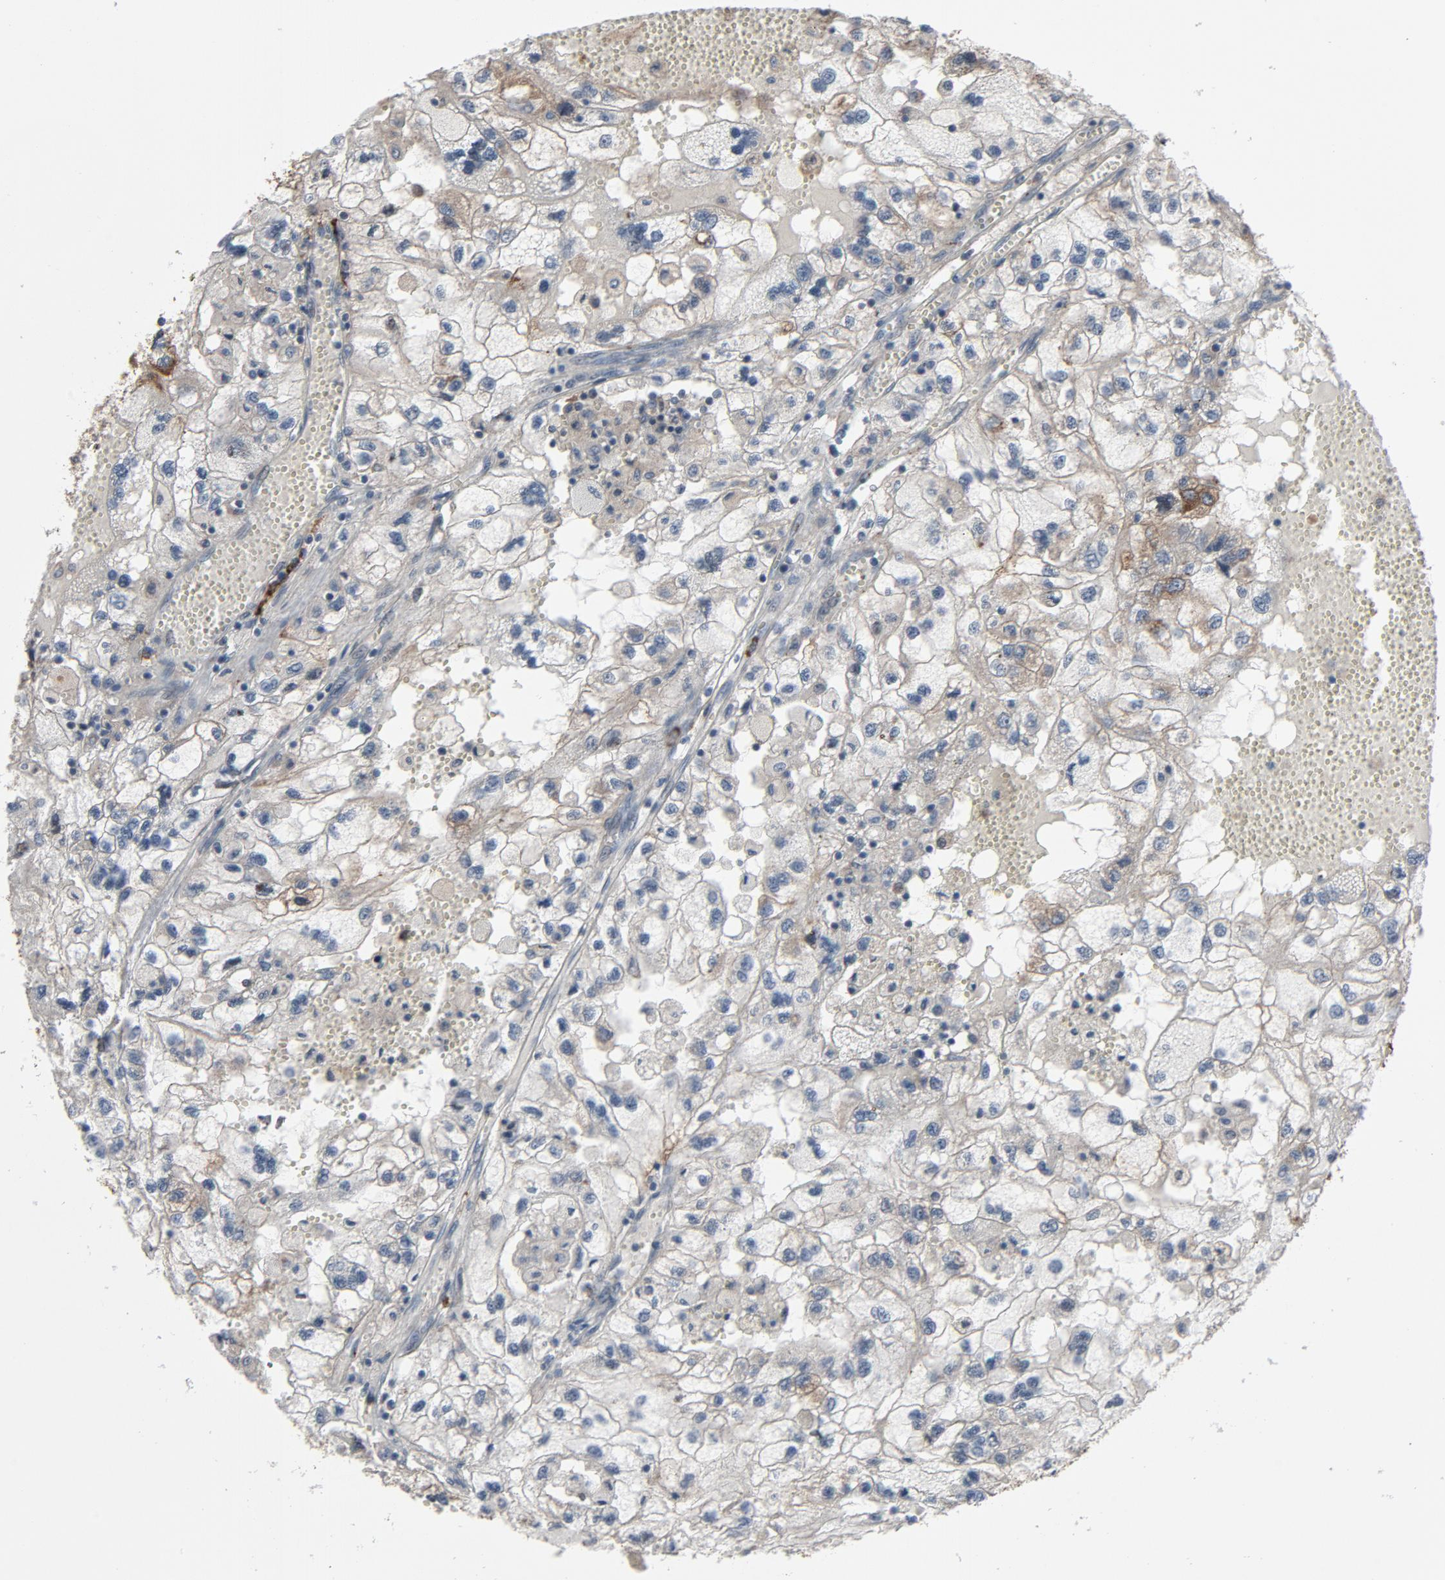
{"staining": {"intensity": "negative", "quantity": "none", "location": "none"}, "tissue": "renal cancer", "cell_type": "Tumor cells", "image_type": "cancer", "snomed": [{"axis": "morphology", "description": "Normal tissue, NOS"}, {"axis": "morphology", "description": "Adenocarcinoma, NOS"}, {"axis": "topography", "description": "Kidney"}], "caption": "Micrograph shows no protein staining in tumor cells of renal adenocarcinoma tissue.", "gene": "PDZD4", "patient": {"sex": "male", "age": 71}}